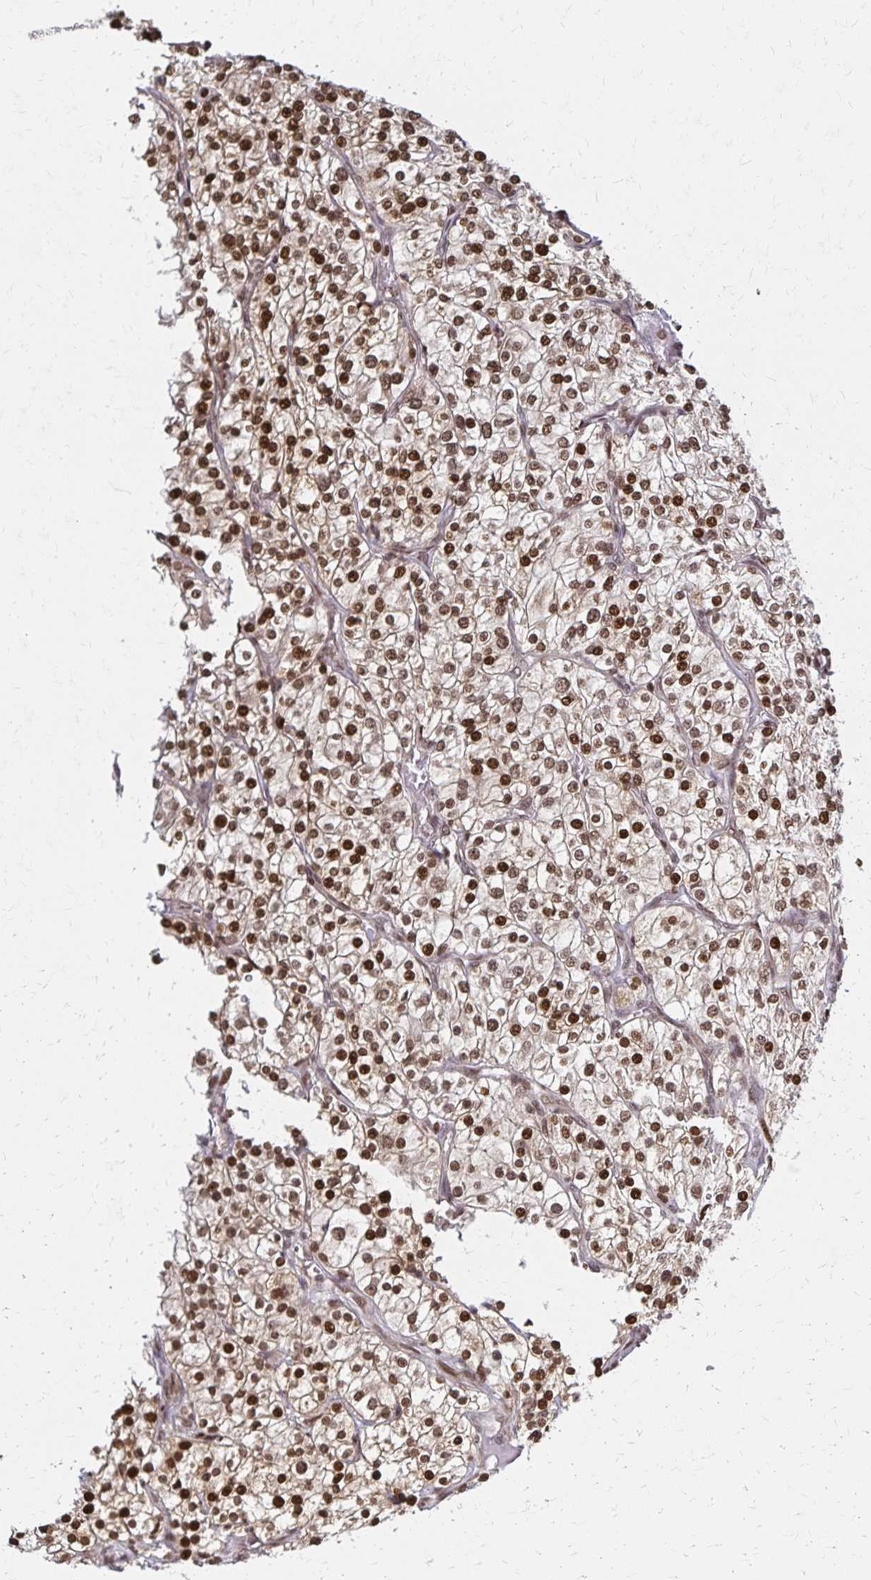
{"staining": {"intensity": "strong", "quantity": ">75%", "location": "nuclear"}, "tissue": "renal cancer", "cell_type": "Tumor cells", "image_type": "cancer", "snomed": [{"axis": "morphology", "description": "Adenocarcinoma, NOS"}, {"axis": "topography", "description": "Kidney"}], "caption": "Immunohistochemical staining of human renal cancer (adenocarcinoma) reveals high levels of strong nuclear staining in approximately >75% of tumor cells.", "gene": "HOXA9", "patient": {"sex": "male", "age": 80}}